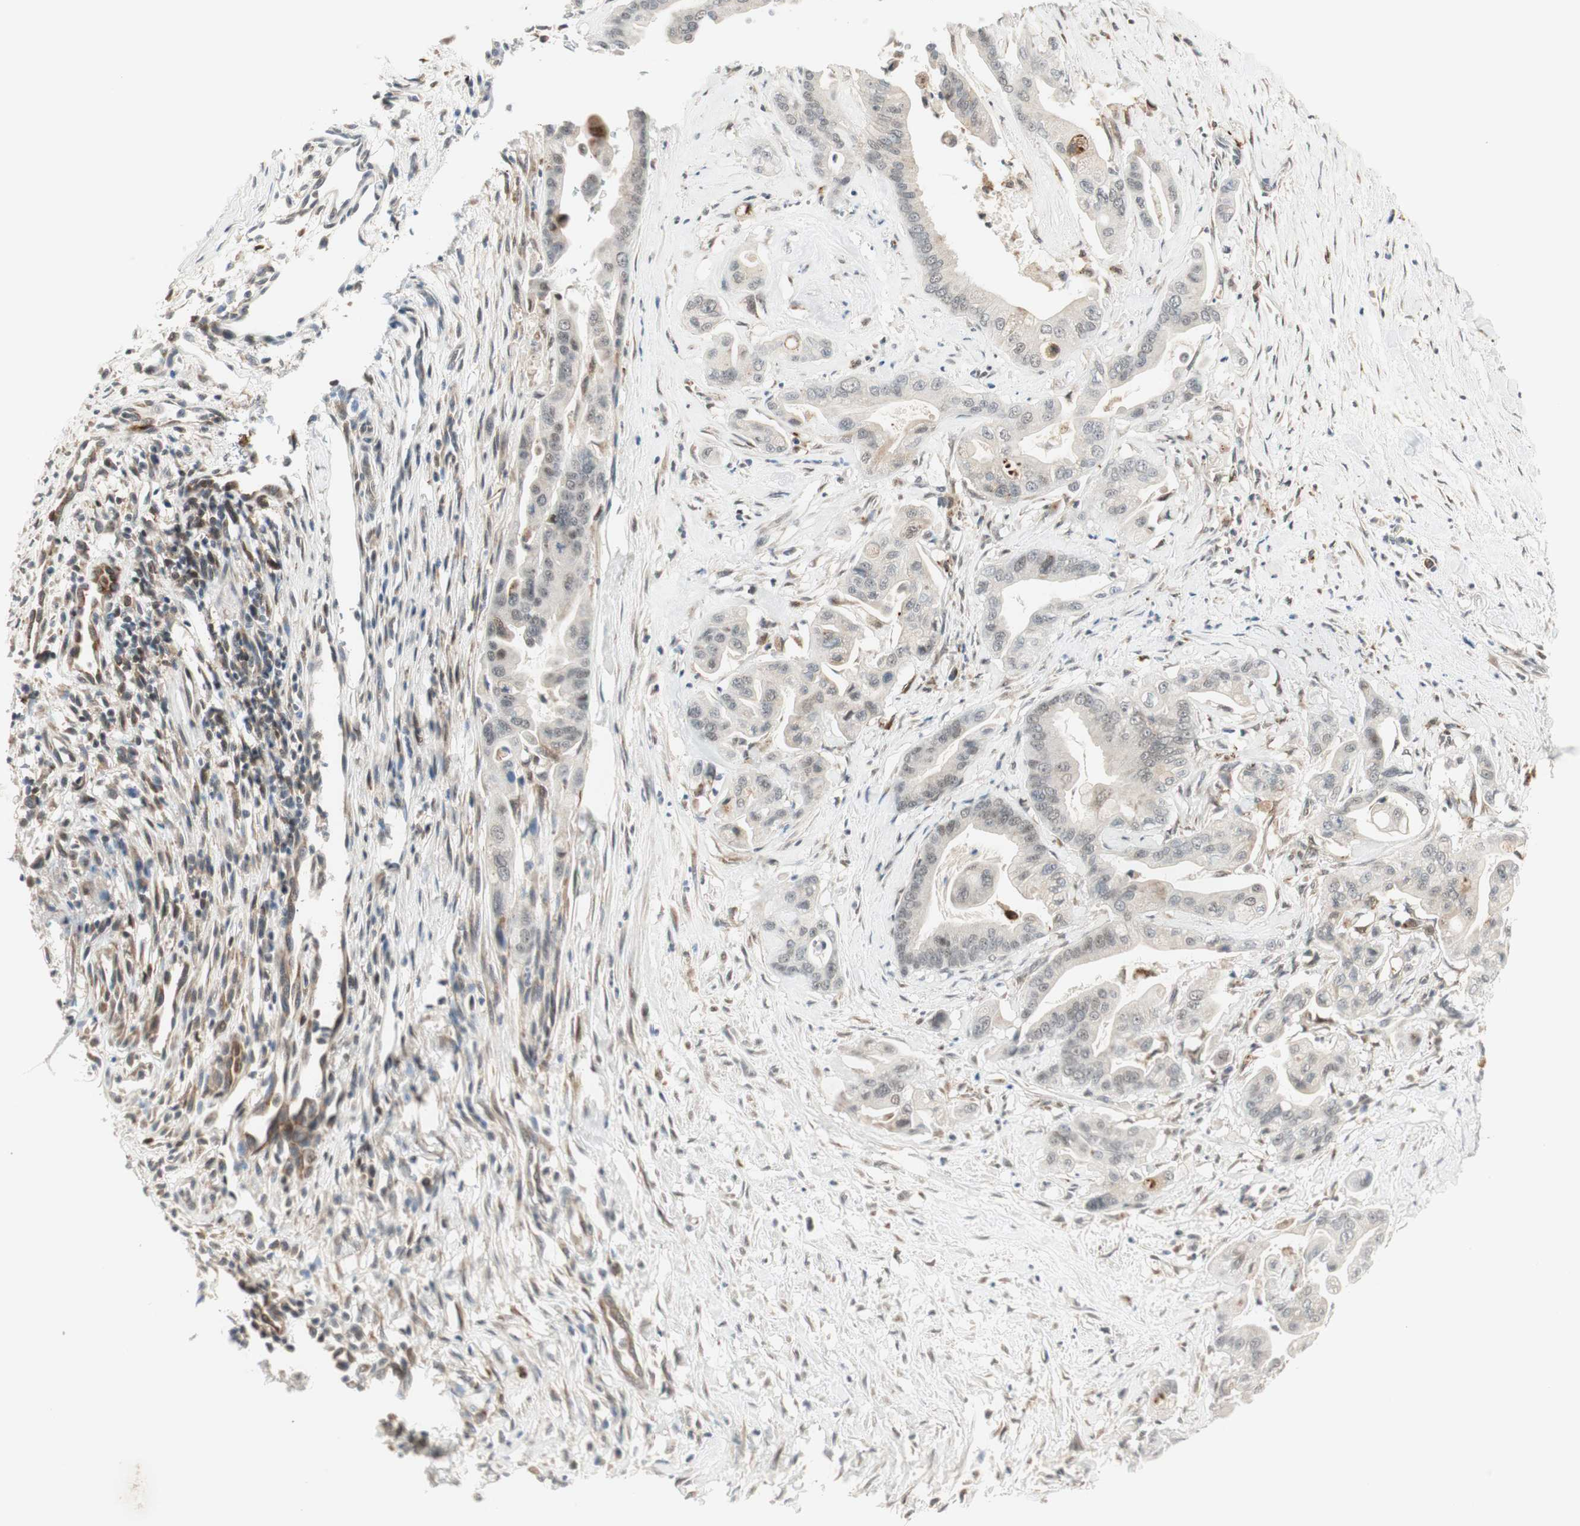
{"staining": {"intensity": "weak", "quantity": "25%-75%", "location": "cytoplasmic/membranous"}, "tissue": "pancreatic cancer", "cell_type": "Tumor cells", "image_type": "cancer", "snomed": [{"axis": "morphology", "description": "Adenocarcinoma, NOS"}, {"axis": "topography", "description": "Pancreas"}], "caption": "This is a photomicrograph of IHC staining of pancreatic cancer, which shows weak positivity in the cytoplasmic/membranous of tumor cells.", "gene": "GAPT", "patient": {"sex": "female", "age": 75}}